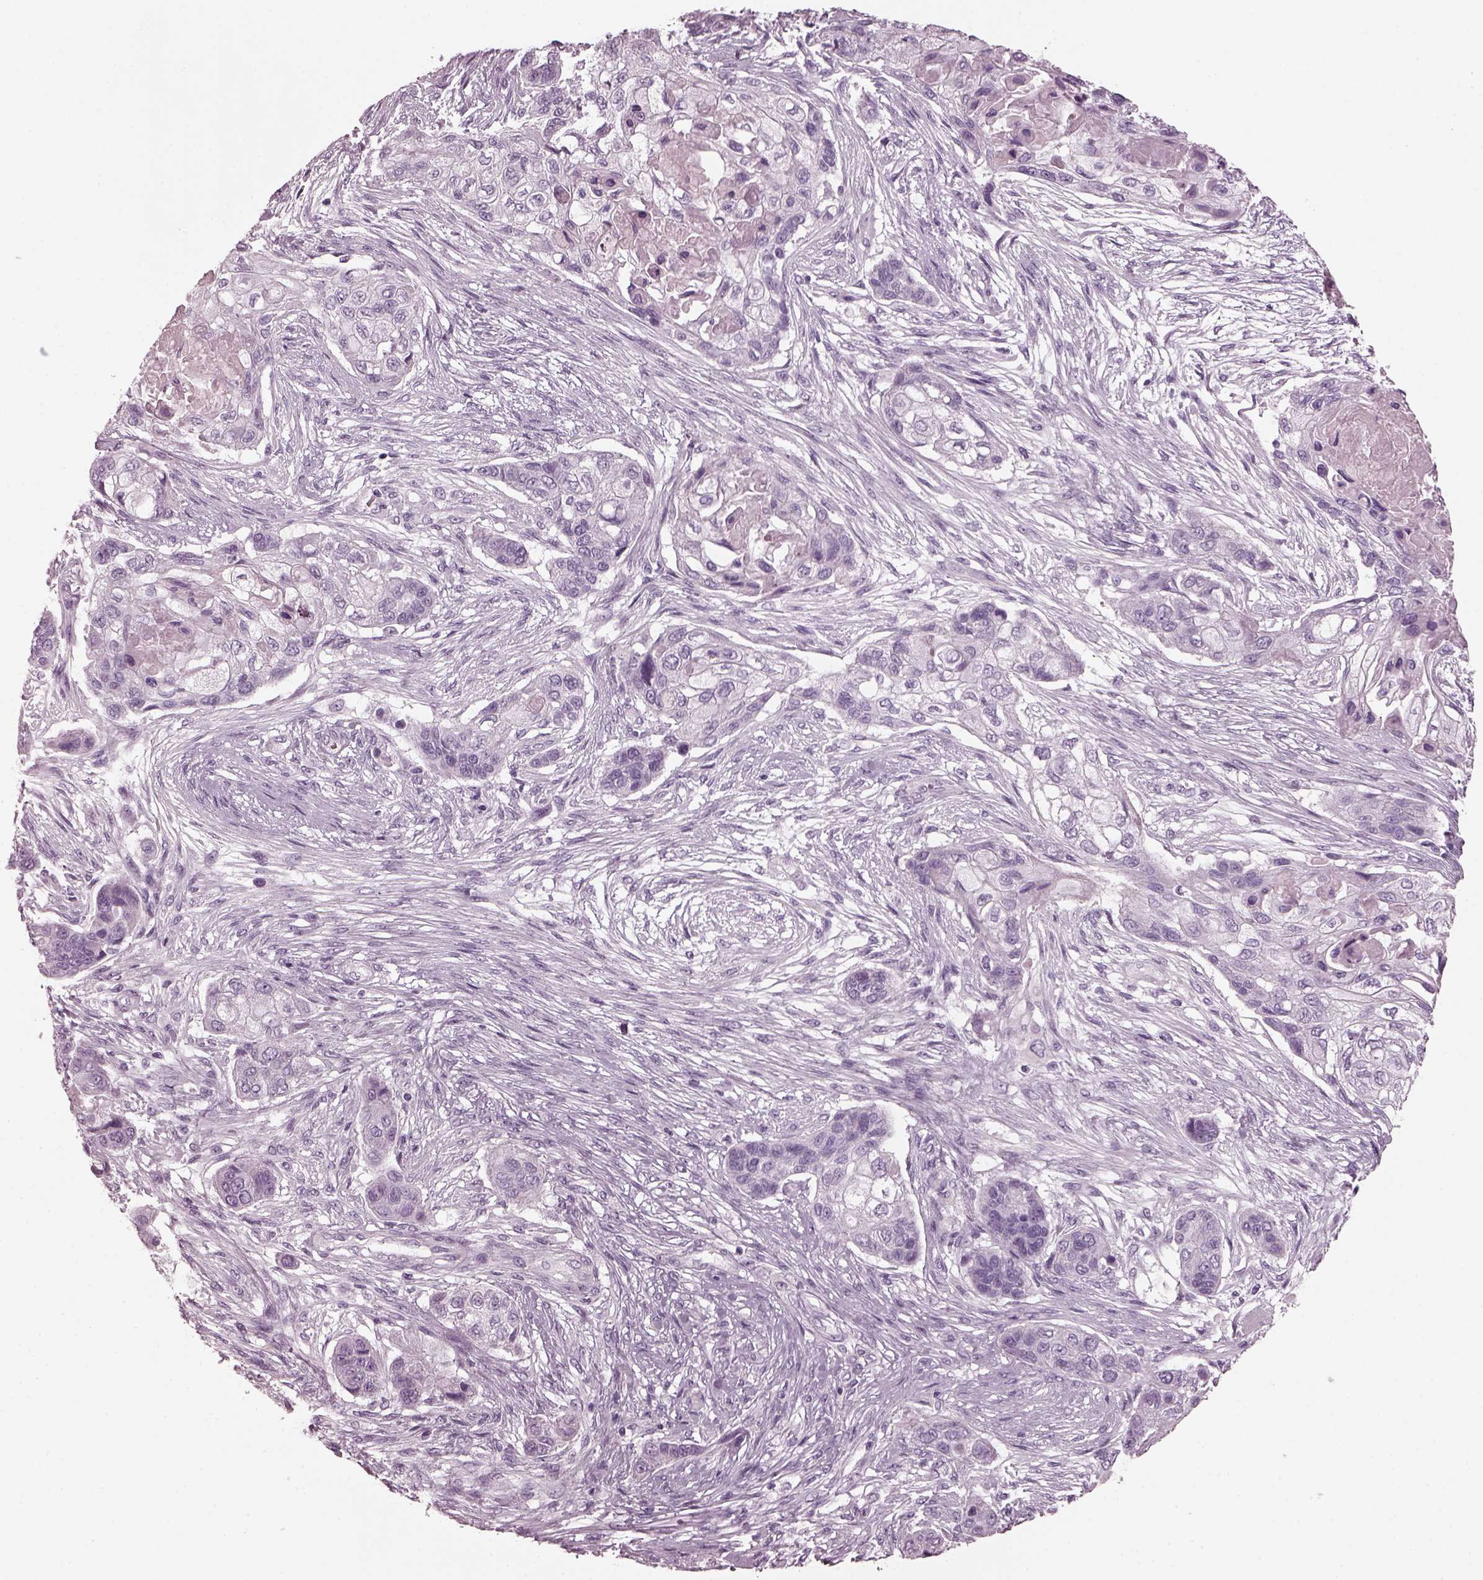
{"staining": {"intensity": "negative", "quantity": "none", "location": "none"}, "tissue": "lung cancer", "cell_type": "Tumor cells", "image_type": "cancer", "snomed": [{"axis": "morphology", "description": "Squamous cell carcinoma, NOS"}, {"axis": "topography", "description": "Lung"}], "caption": "Lung squamous cell carcinoma stained for a protein using immunohistochemistry (IHC) shows no staining tumor cells.", "gene": "RCVRN", "patient": {"sex": "male", "age": 69}}